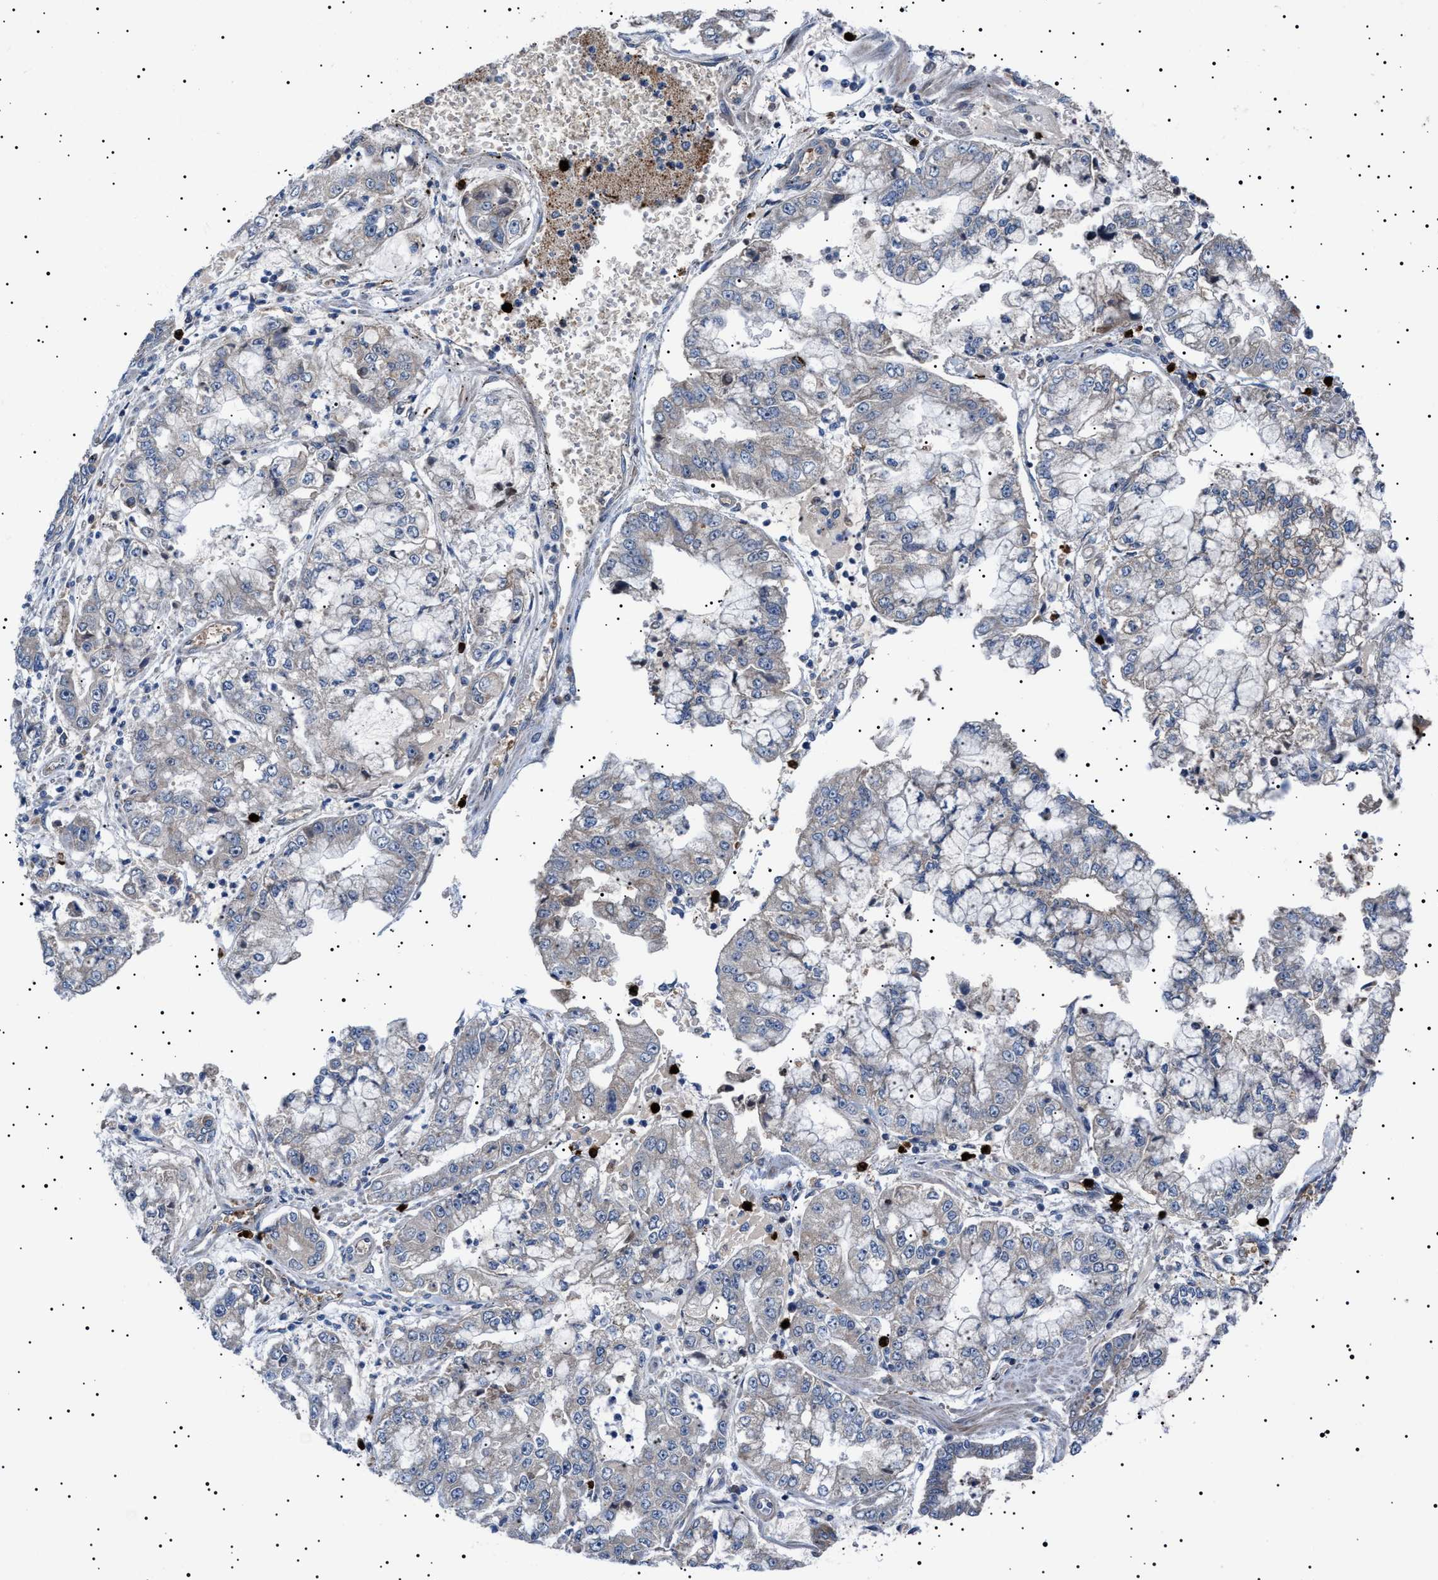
{"staining": {"intensity": "weak", "quantity": "<25%", "location": "cytoplasmic/membranous"}, "tissue": "stomach cancer", "cell_type": "Tumor cells", "image_type": "cancer", "snomed": [{"axis": "morphology", "description": "Adenocarcinoma, NOS"}, {"axis": "topography", "description": "Stomach"}], "caption": "Stomach adenocarcinoma stained for a protein using IHC displays no expression tumor cells.", "gene": "PTRH1", "patient": {"sex": "male", "age": 76}}